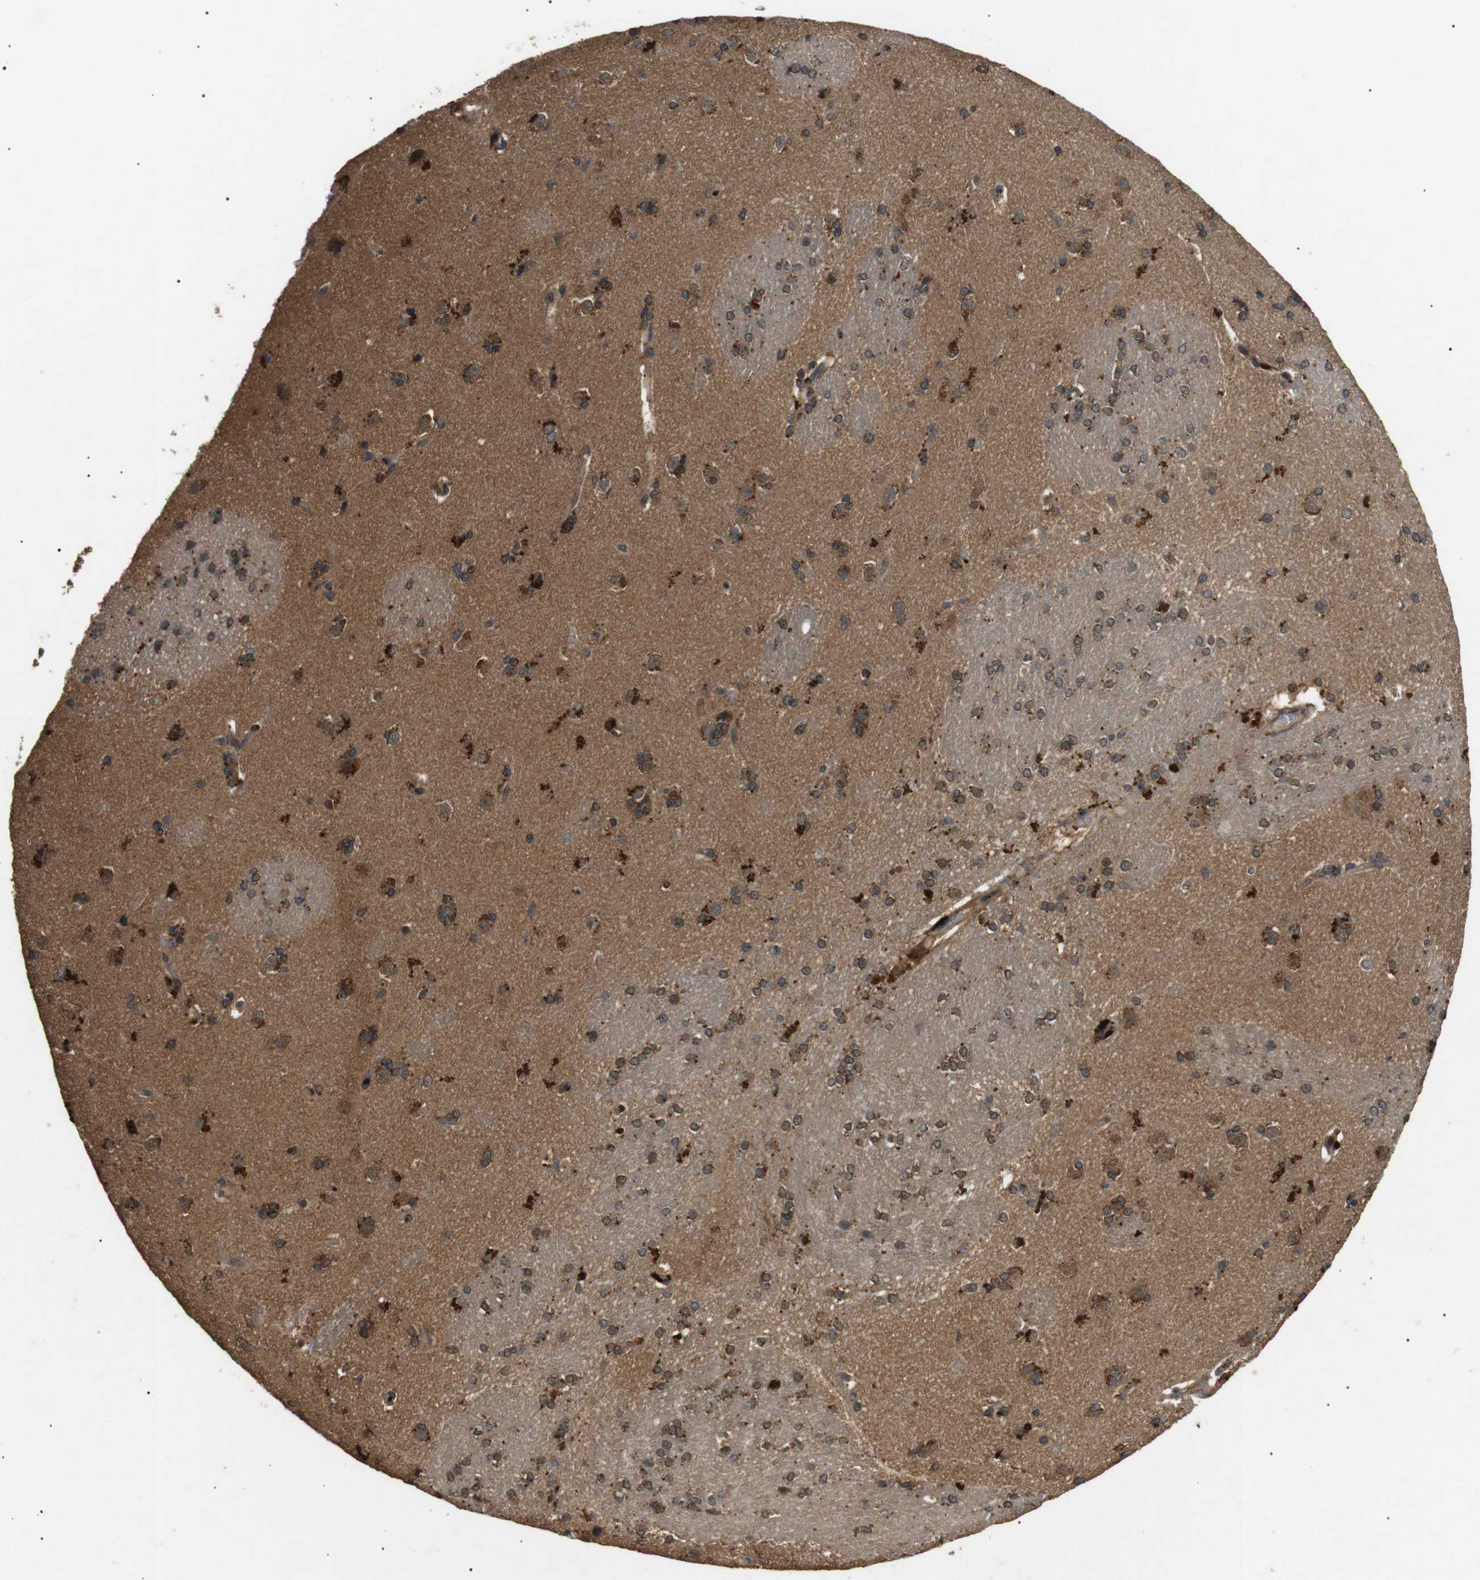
{"staining": {"intensity": "moderate", "quantity": "25%-75%", "location": "cytoplasmic/membranous"}, "tissue": "caudate", "cell_type": "Glial cells", "image_type": "normal", "snomed": [{"axis": "morphology", "description": "Normal tissue, NOS"}, {"axis": "topography", "description": "Lateral ventricle wall"}], "caption": "A histopathology image showing moderate cytoplasmic/membranous expression in about 25%-75% of glial cells in normal caudate, as visualized by brown immunohistochemical staining.", "gene": "TBC1D15", "patient": {"sex": "female", "age": 19}}